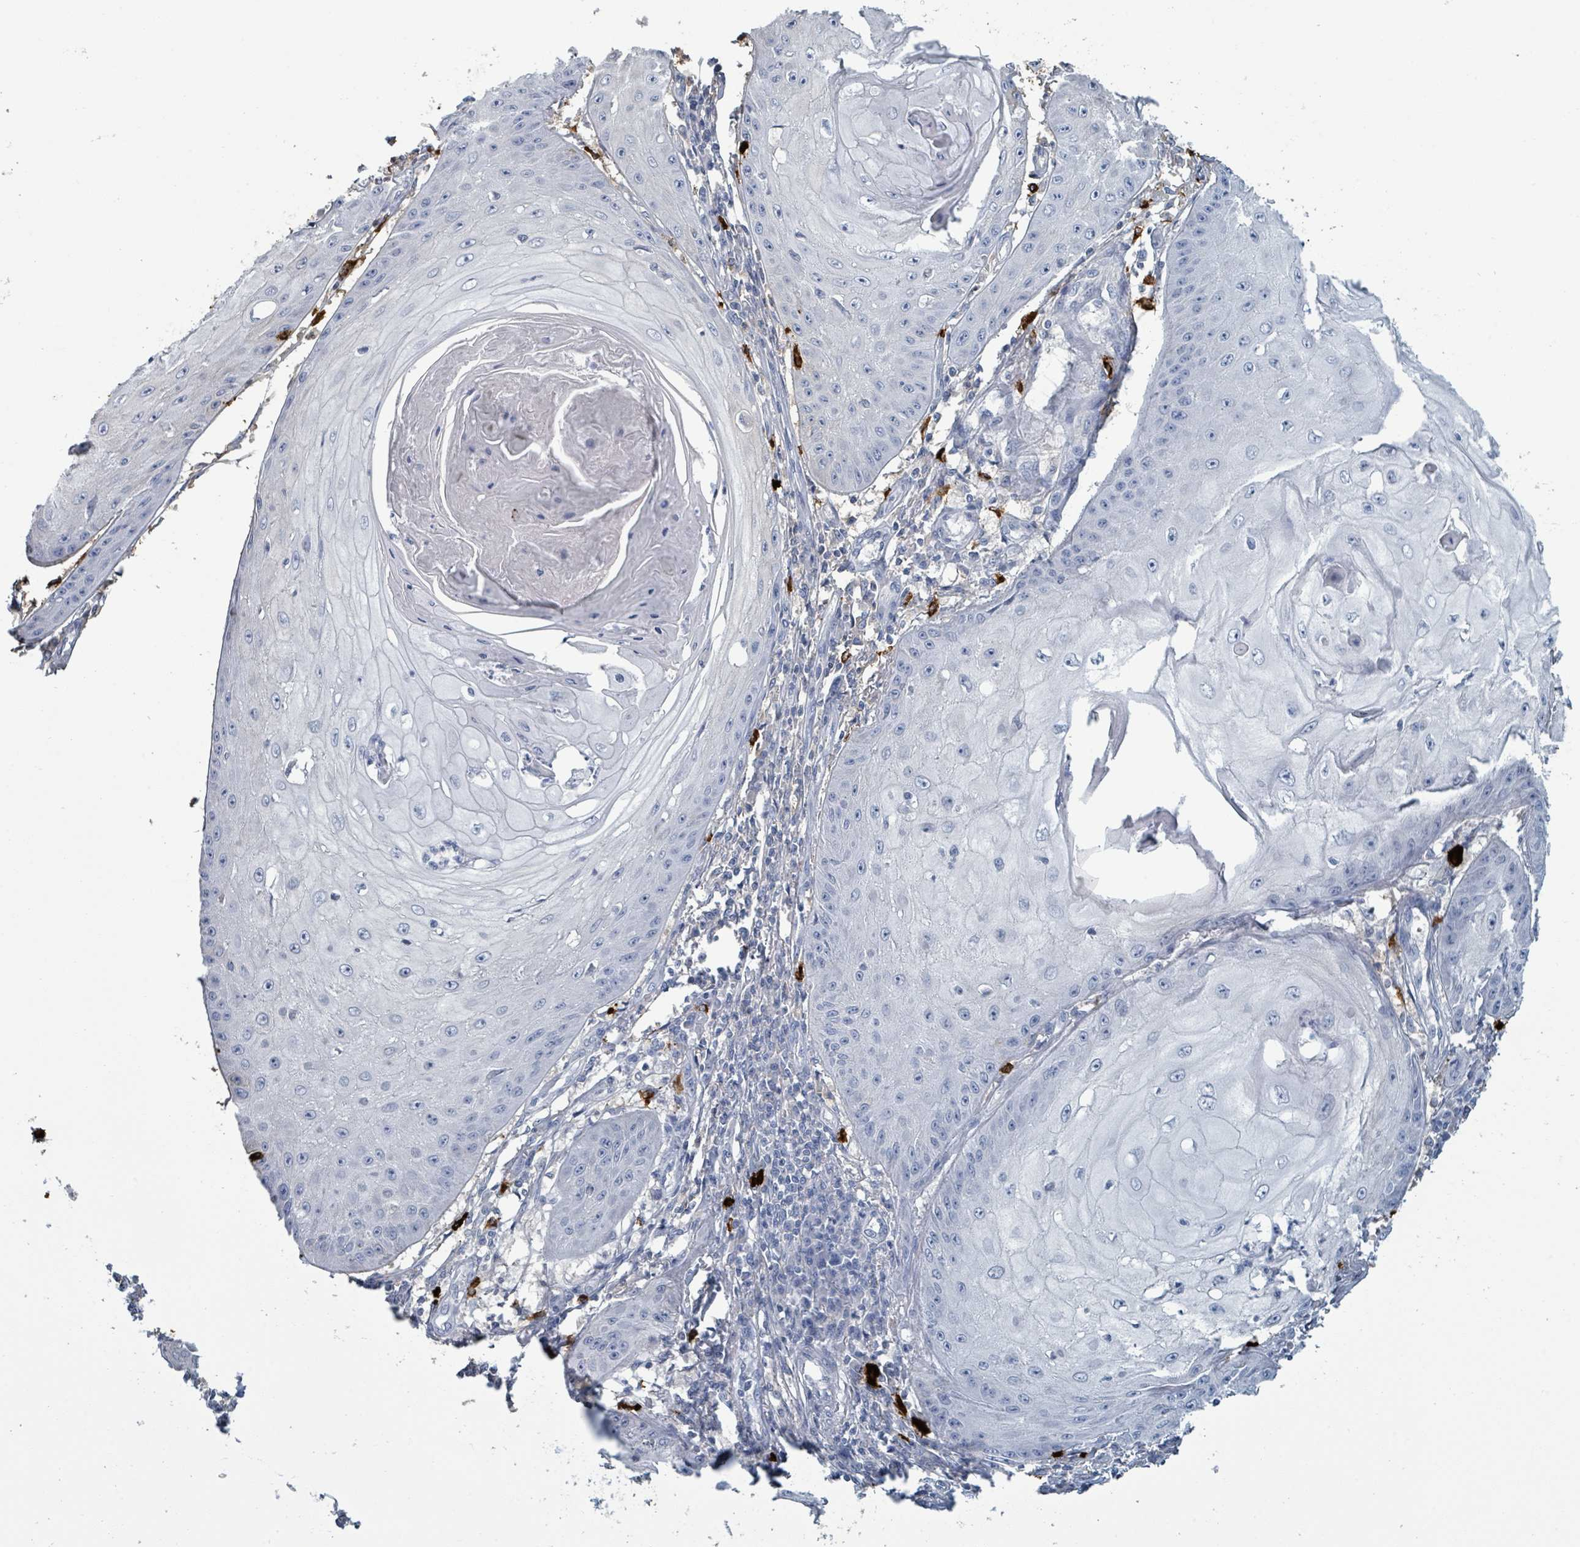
{"staining": {"intensity": "negative", "quantity": "none", "location": "none"}, "tissue": "skin cancer", "cell_type": "Tumor cells", "image_type": "cancer", "snomed": [{"axis": "morphology", "description": "Squamous cell carcinoma, NOS"}, {"axis": "topography", "description": "Skin"}], "caption": "This is a micrograph of immunohistochemistry (IHC) staining of skin cancer, which shows no positivity in tumor cells.", "gene": "VPS13D", "patient": {"sex": "male", "age": 70}}